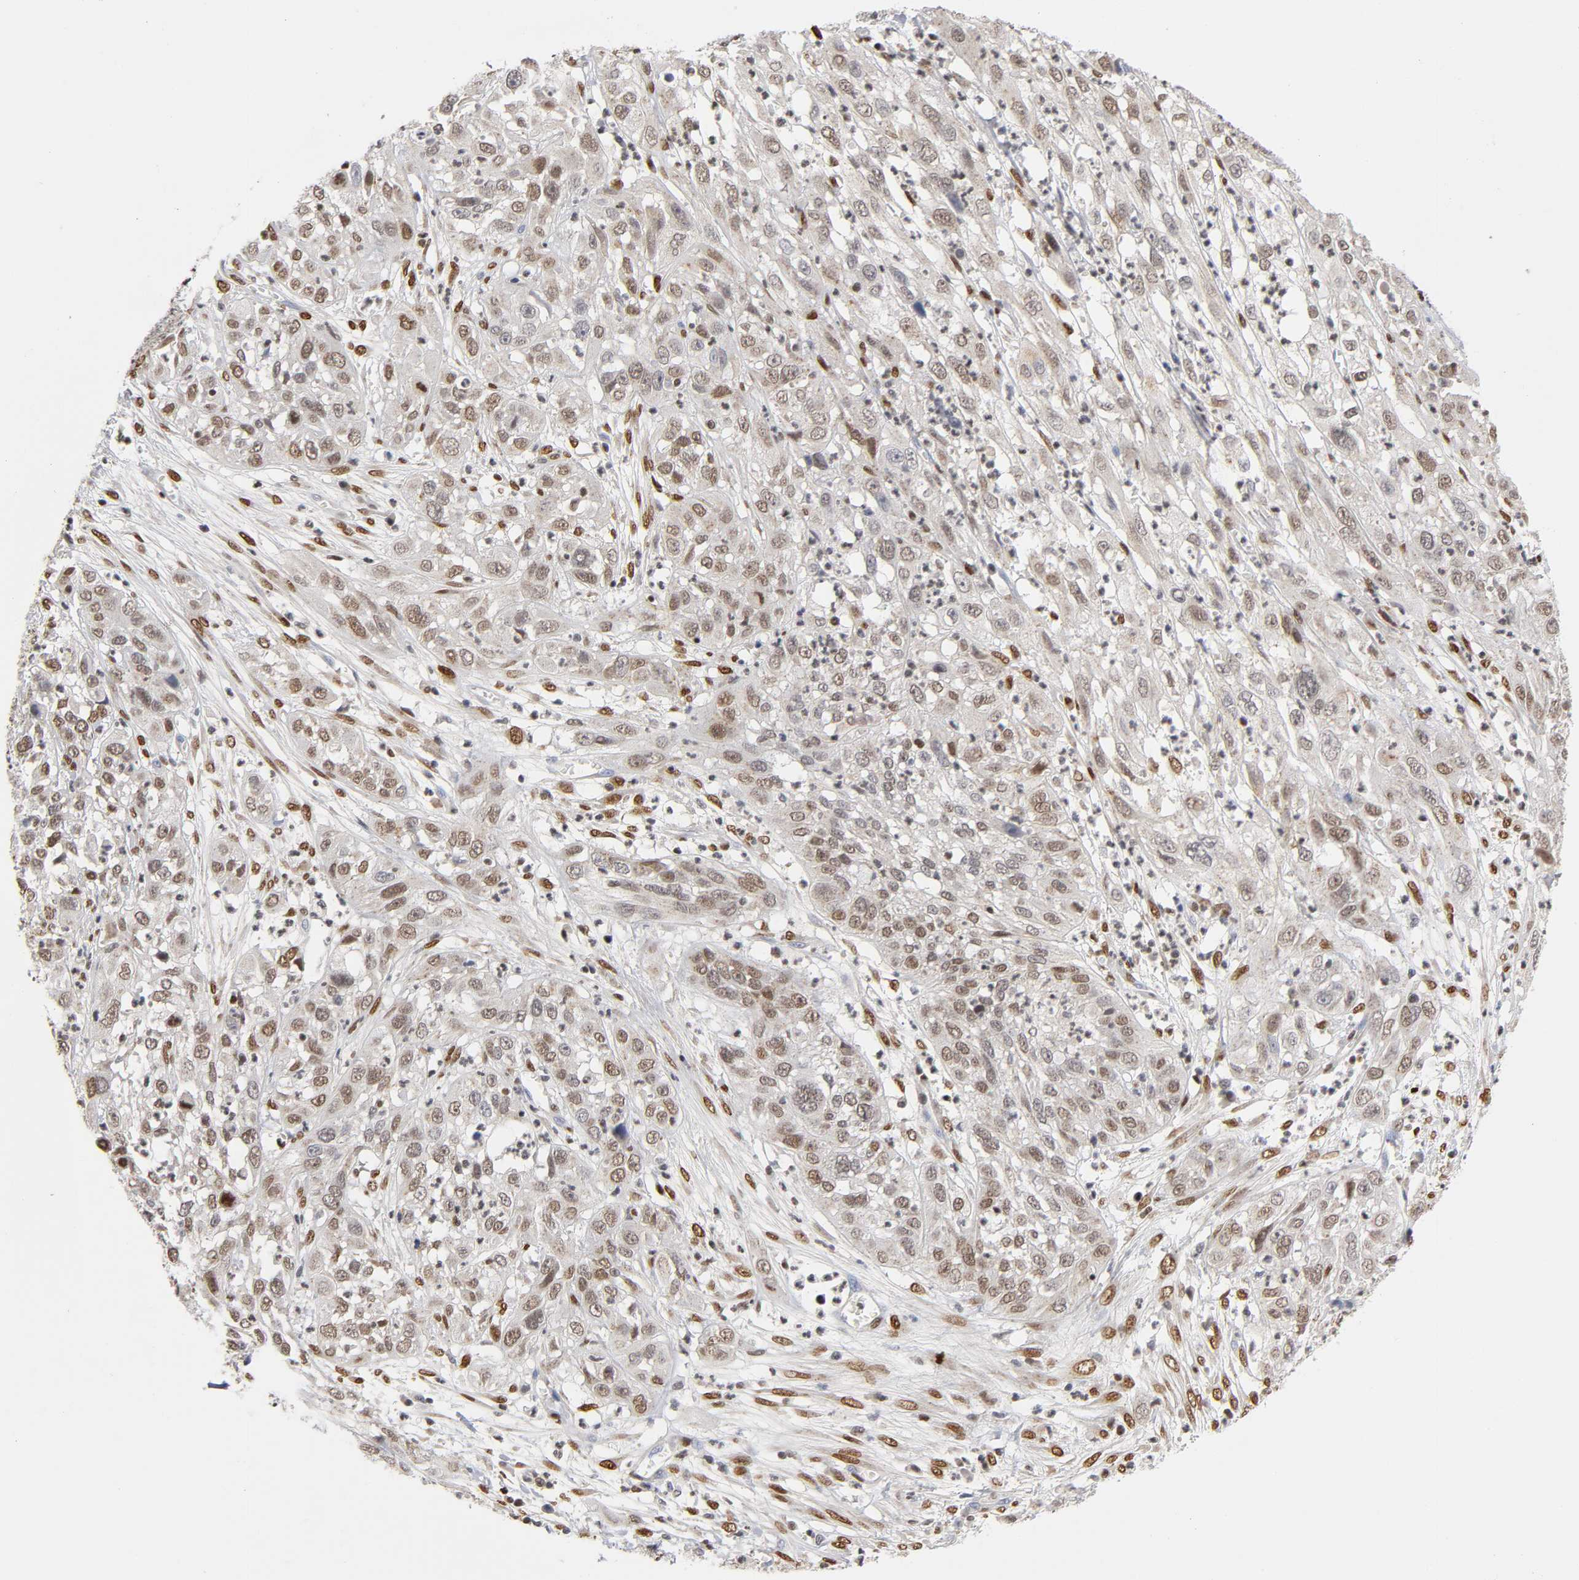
{"staining": {"intensity": "moderate", "quantity": ">75%", "location": "nuclear"}, "tissue": "cervical cancer", "cell_type": "Tumor cells", "image_type": "cancer", "snomed": [{"axis": "morphology", "description": "Squamous cell carcinoma, NOS"}, {"axis": "topography", "description": "Cervix"}], "caption": "There is medium levels of moderate nuclear expression in tumor cells of cervical squamous cell carcinoma, as demonstrated by immunohistochemical staining (brown color).", "gene": "RUNX1", "patient": {"sex": "female", "age": 32}}